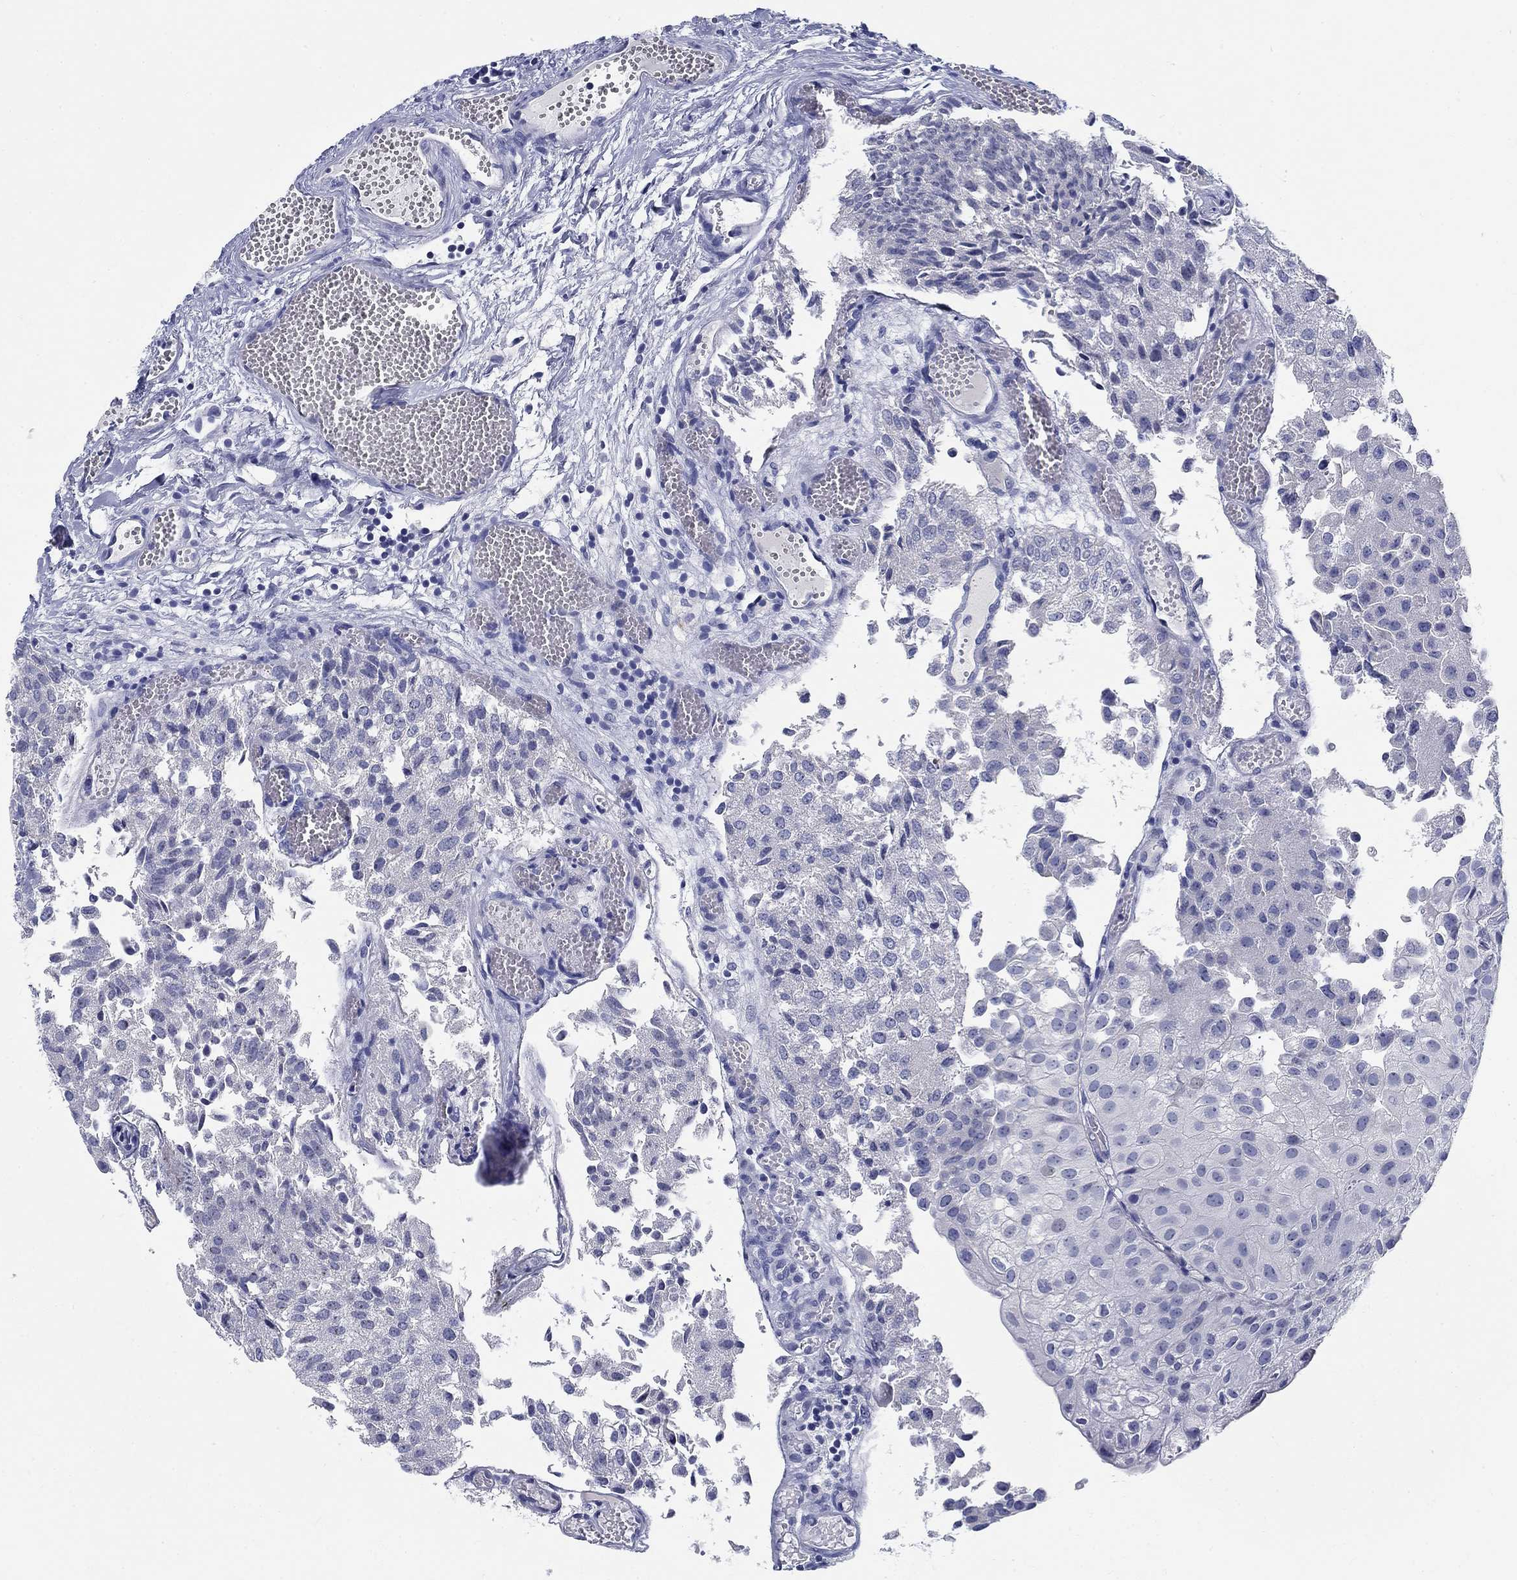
{"staining": {"intensity": "negative", "quantity": "none", "location": "none"}, "tissue": "urothelial cancer", "cell_type": "Tumor cells", "image_type": "cancer", "snomed": [{"axis": "morphology", "description": "Urothelial carcinoma, Low grade"}, {"axis": "topography", "description": "Urinary bladder"}], "caption": "Tumor cells are negative for brown protein staining in low-grade urothelial carcinoma.", "gene": "SMIM18", "patient": {"sex": "female", "age": 78}}